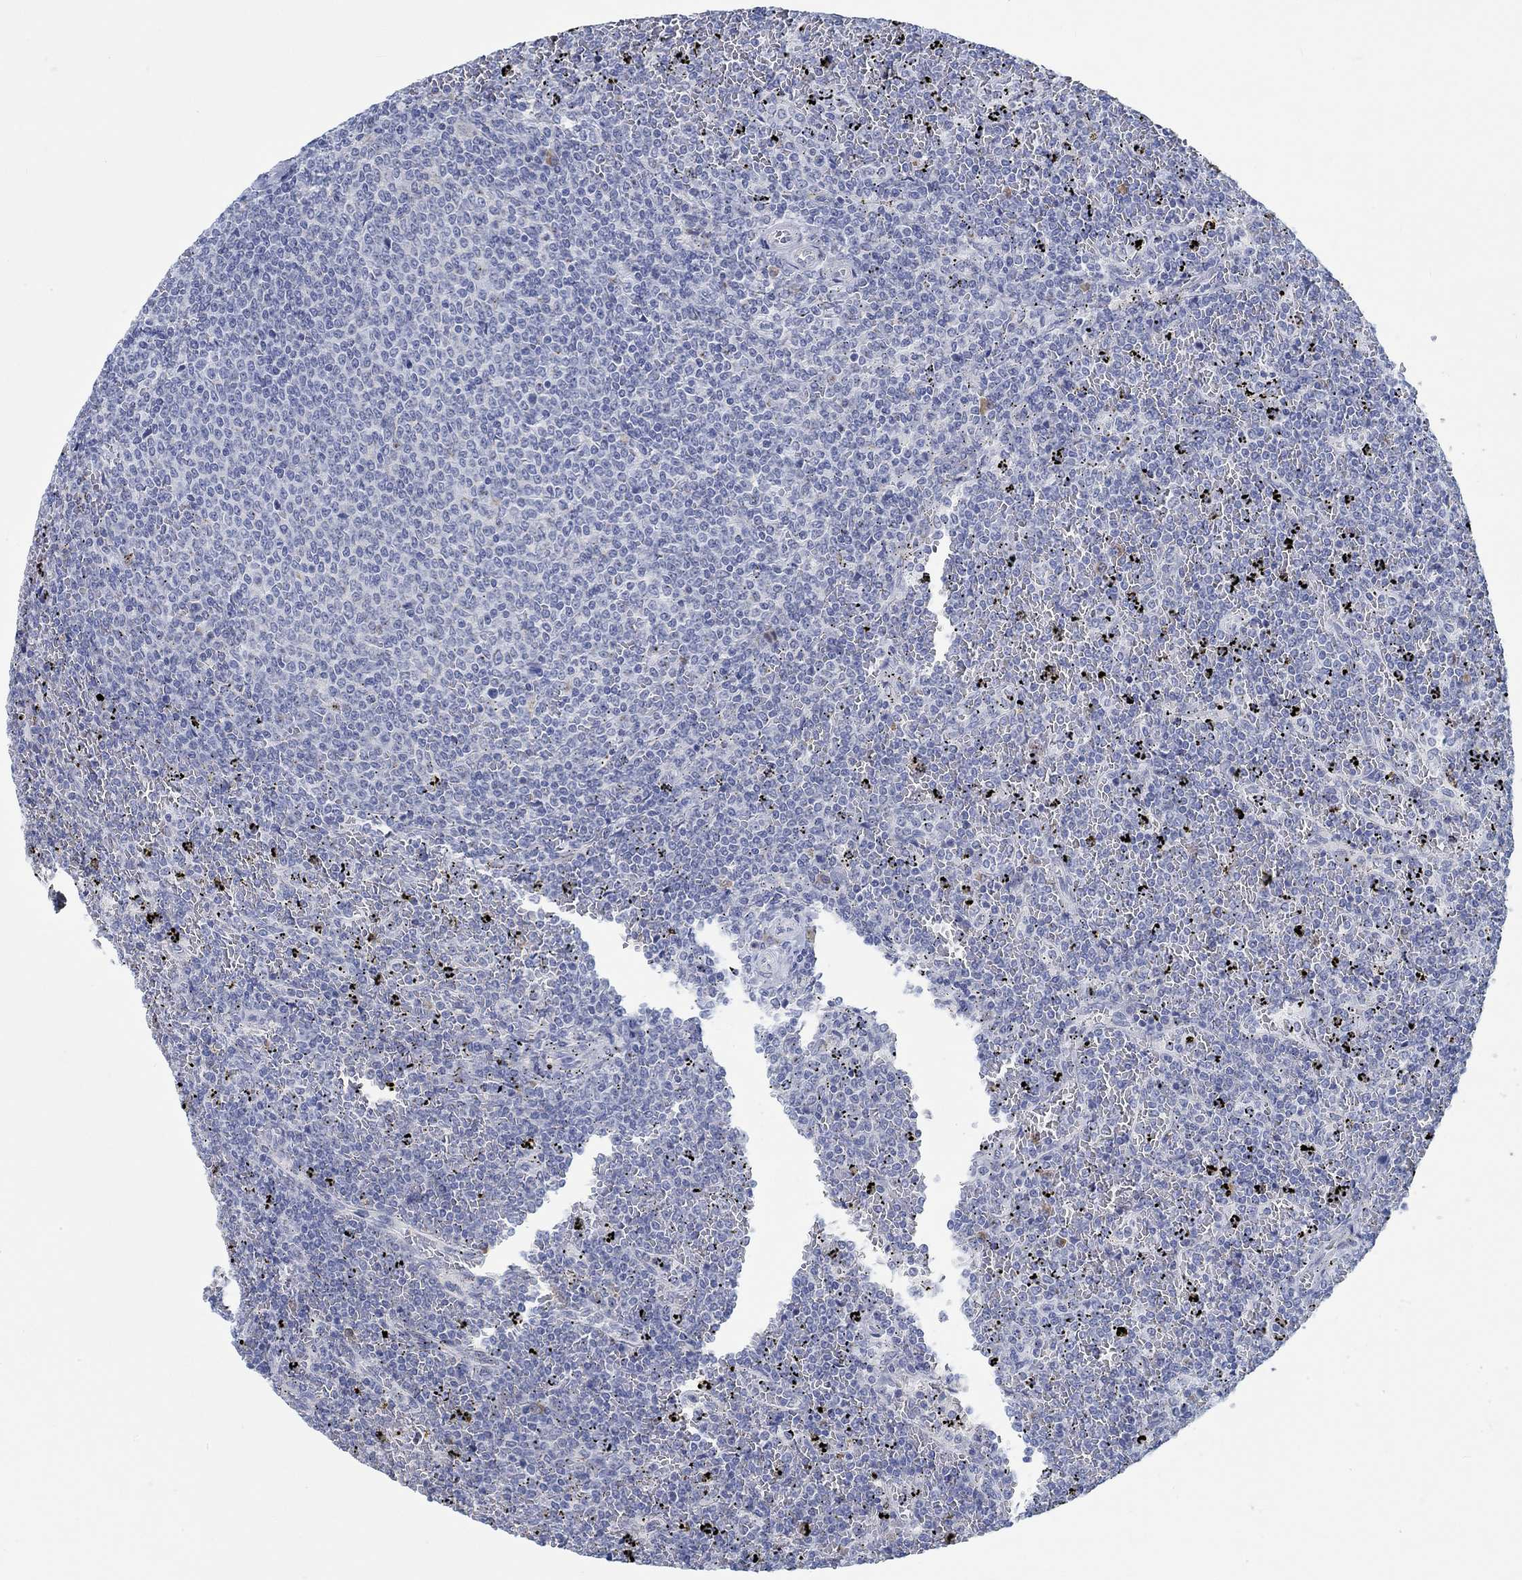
{"staining": {"intensity": "negative", "quantity": "none", "location": "none"}, "tissue": "lymphoma", "cell_type": "Tumor cells", "image_type": "cancer", "snomed": [{"axis": "morphology", "description": "Malignant lymphoma, non-Hodgkin's type, Low grade"}, {"axis": "topography", "description": "Spleen"}], "caption": "Low-grade malignant lymphoma, non-Hodgkin's type stained for a protein using immunohistochemistry (IHC) shows no staining tumor cells.", "gene": "TEKT4", "patient": {"sex": "female", "age": 77}}